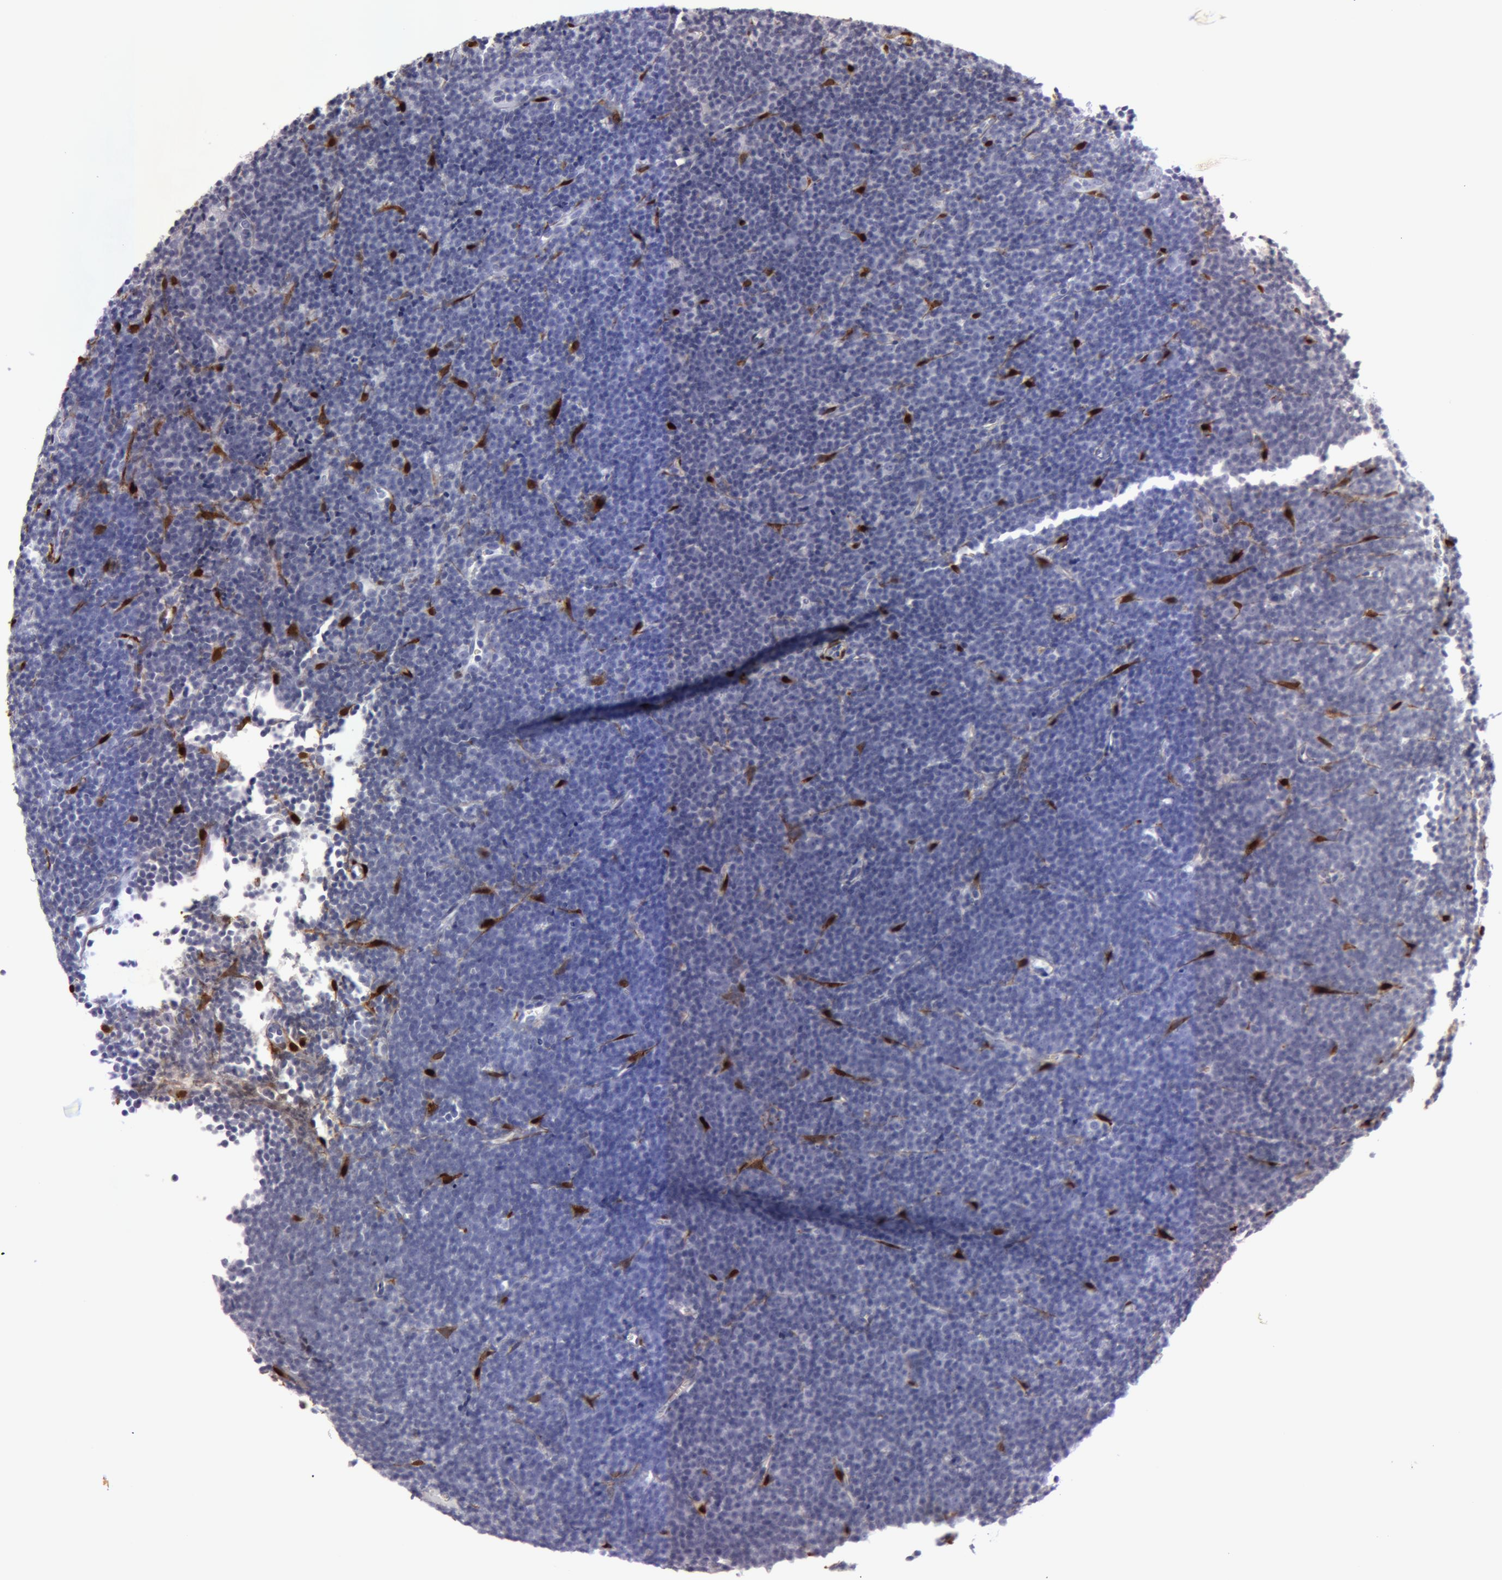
{"staining": {"intensity": "strong", "quantity": "<25%", "location": "cytoplasmic/membranous"}, "tissue": "lymphoma", "cell_type": "Tumor cells", "image_type": "cancer", "snomed": [{"axis": "morphology", "description": "Malignant lymphoma, non-Hodgkin's type, Low grade"}, {"axis": "topography", "description": "Lymph node"}], "caption": "DAB immunohistochemical staining of low-grade malignant lymphoma, non-Hodgkin's type reveals strong cytoplasmic/membranous protein positivity in about <25% of tumor cells.", "gene": "TAGLN", "patient": {"sex": "male", "age": 57}}